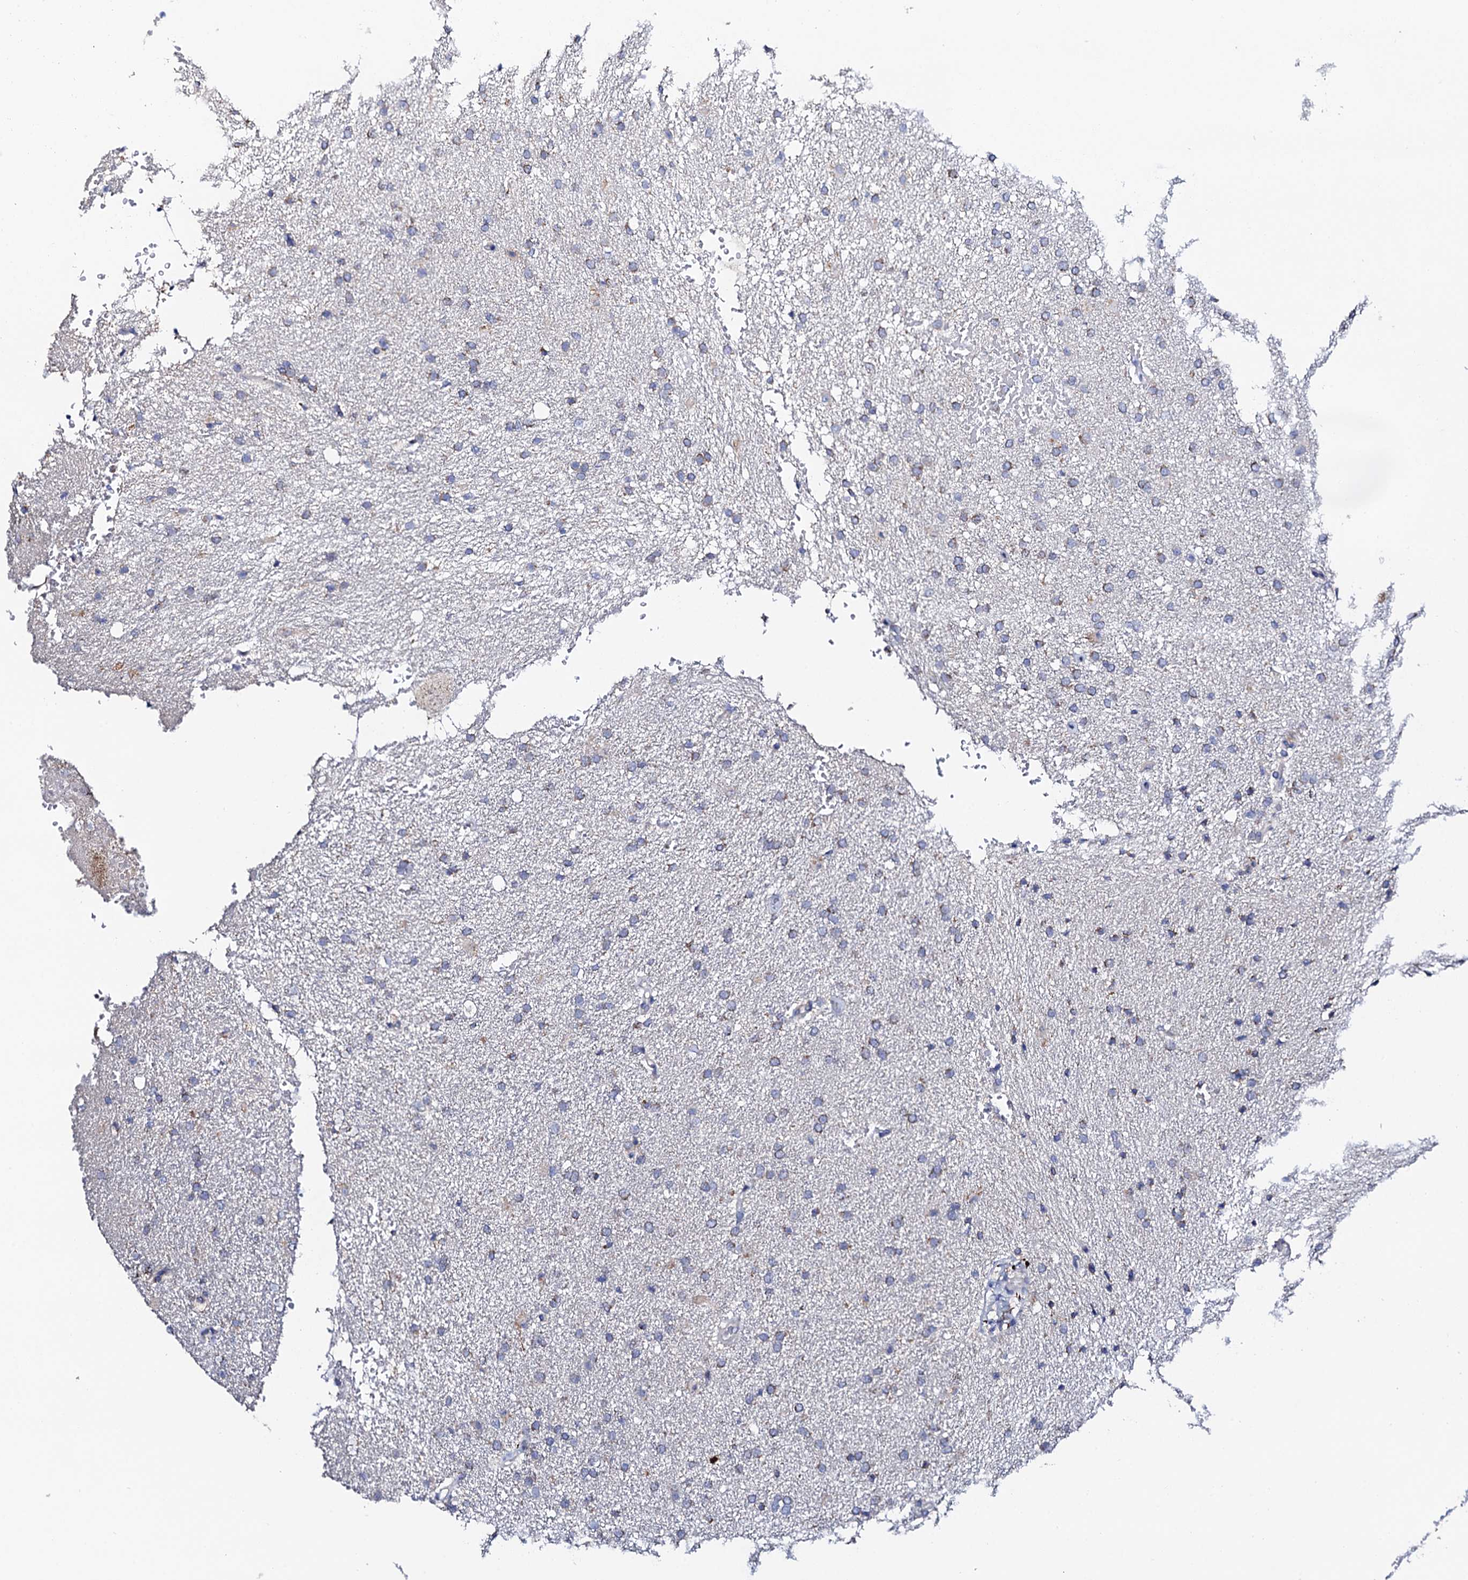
{"staining": {"intensity": "negative", "quantity": "none", "location": "none"}, "tissue": "glioma", "cell_type": "Tumor cells", "image_type": "cancer", "snomed": [{"axis": "morphology", "description": "Glioma, malignant, High grade"}, {"axis": "topography", "description": "Brain"}], "caption": "Human malignant glioma (high-grade) stained for a protein using immunohistochemistry exhibits no expression in tumor cells.", "gene": "MRPL48", "patient": {"sex": "male", "age": 72}}